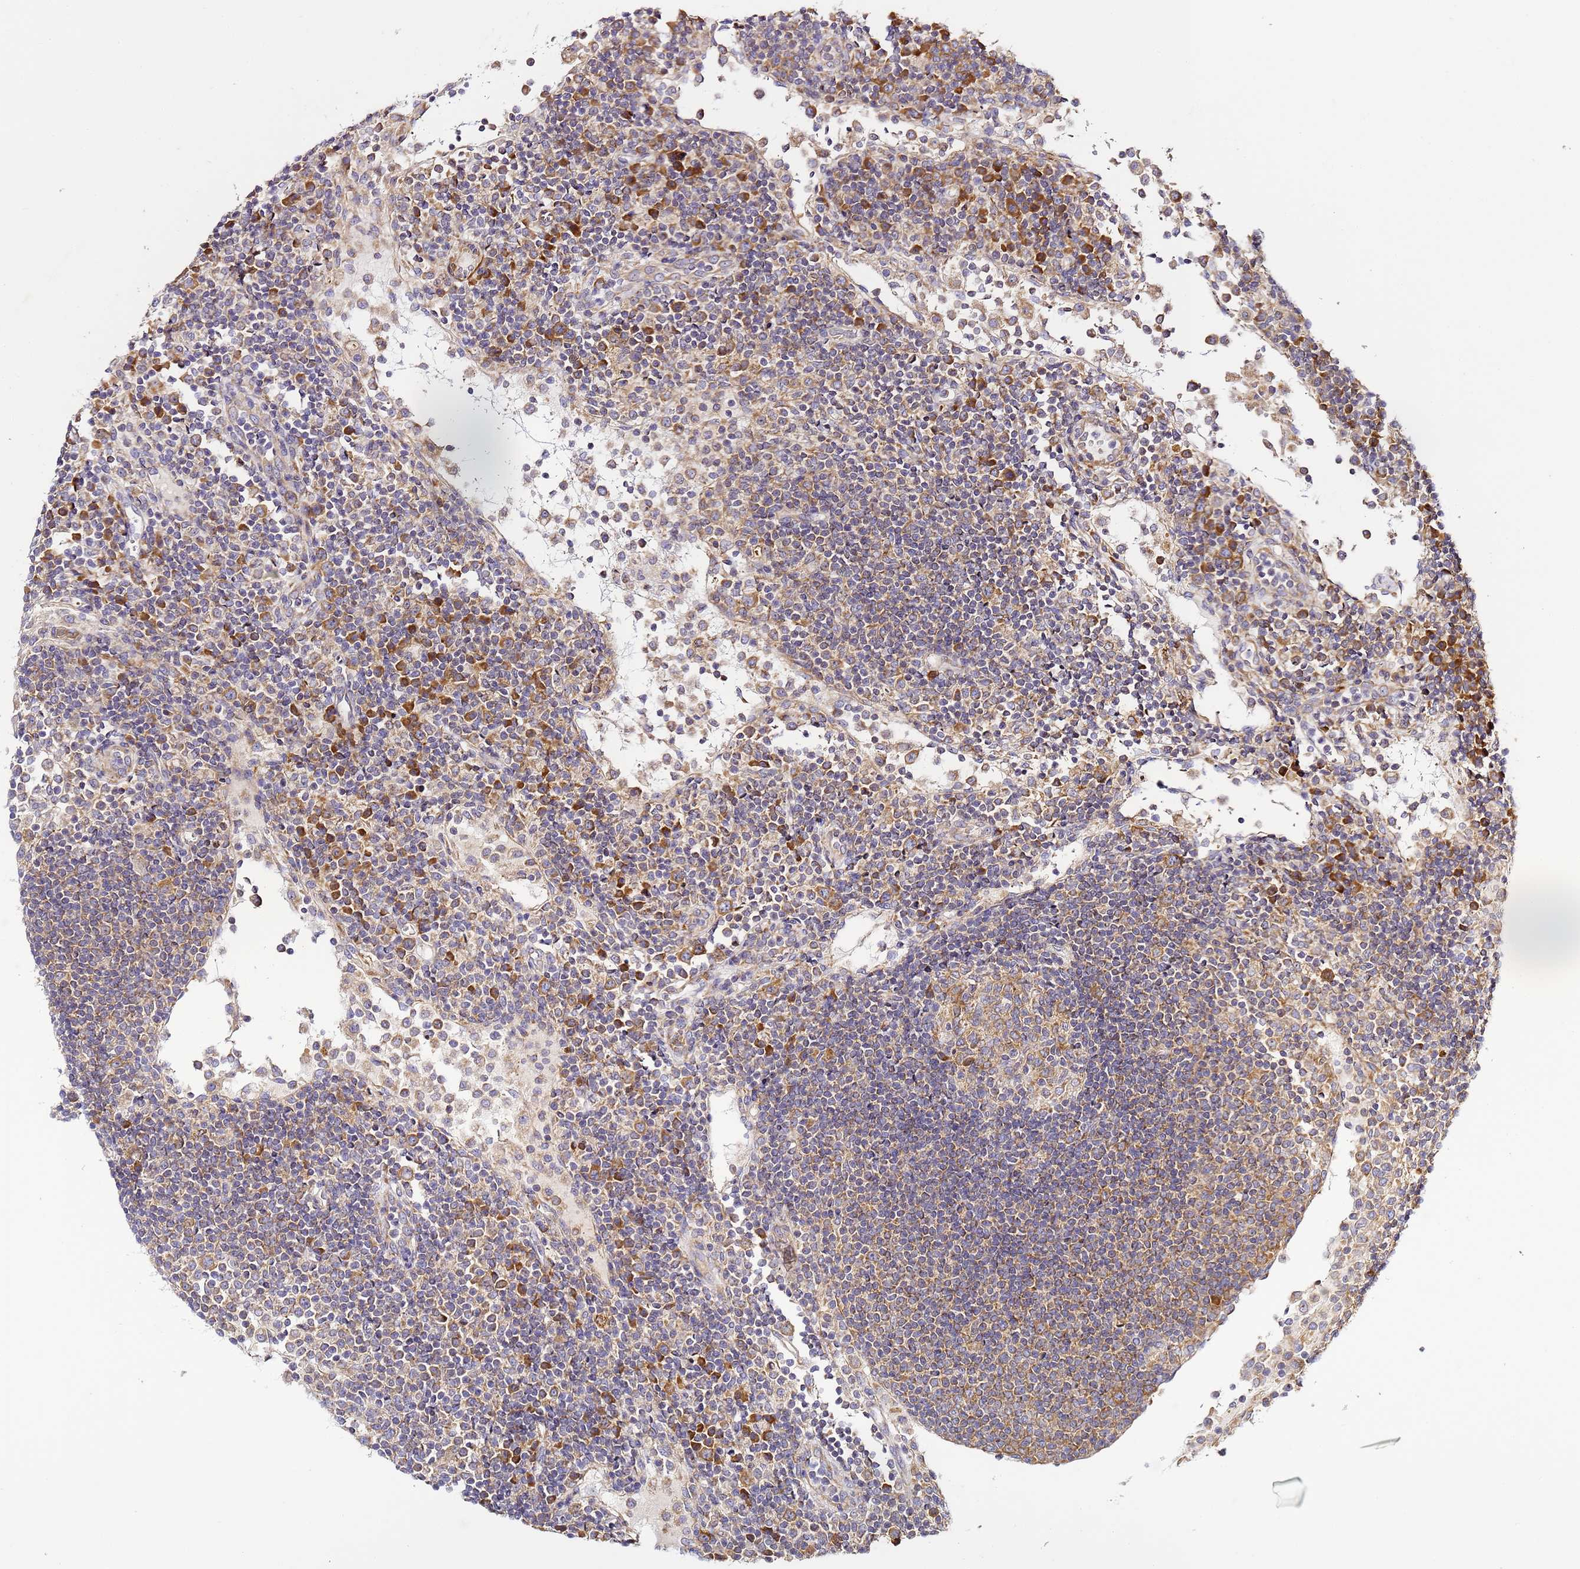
{"staining": {"intensity": "moderate", "quantity": ">75%", "location": "cytoplasmic/membranous"}, "tissue": "lymph node", "cell_type": "Germinal center cells", "image_type": "normal", "snomed": [{"axis": "morphology", "description": "Normal tissue, NOS"}, {"axis": "topography", "description": "Lymph node"}], "caption": "Normal lymph node exhibits moderate cytoplasmic/membranous positivity in approximately >75% of germinal center cells, visualized by immunohistochemistry. The protein is stained brown, and the nuclei are stained in blue (DAB IHC with brightfield microscopy, high magnification).", "gene": "RPL13A", "patient": {"sex": "female", "age": 53}}